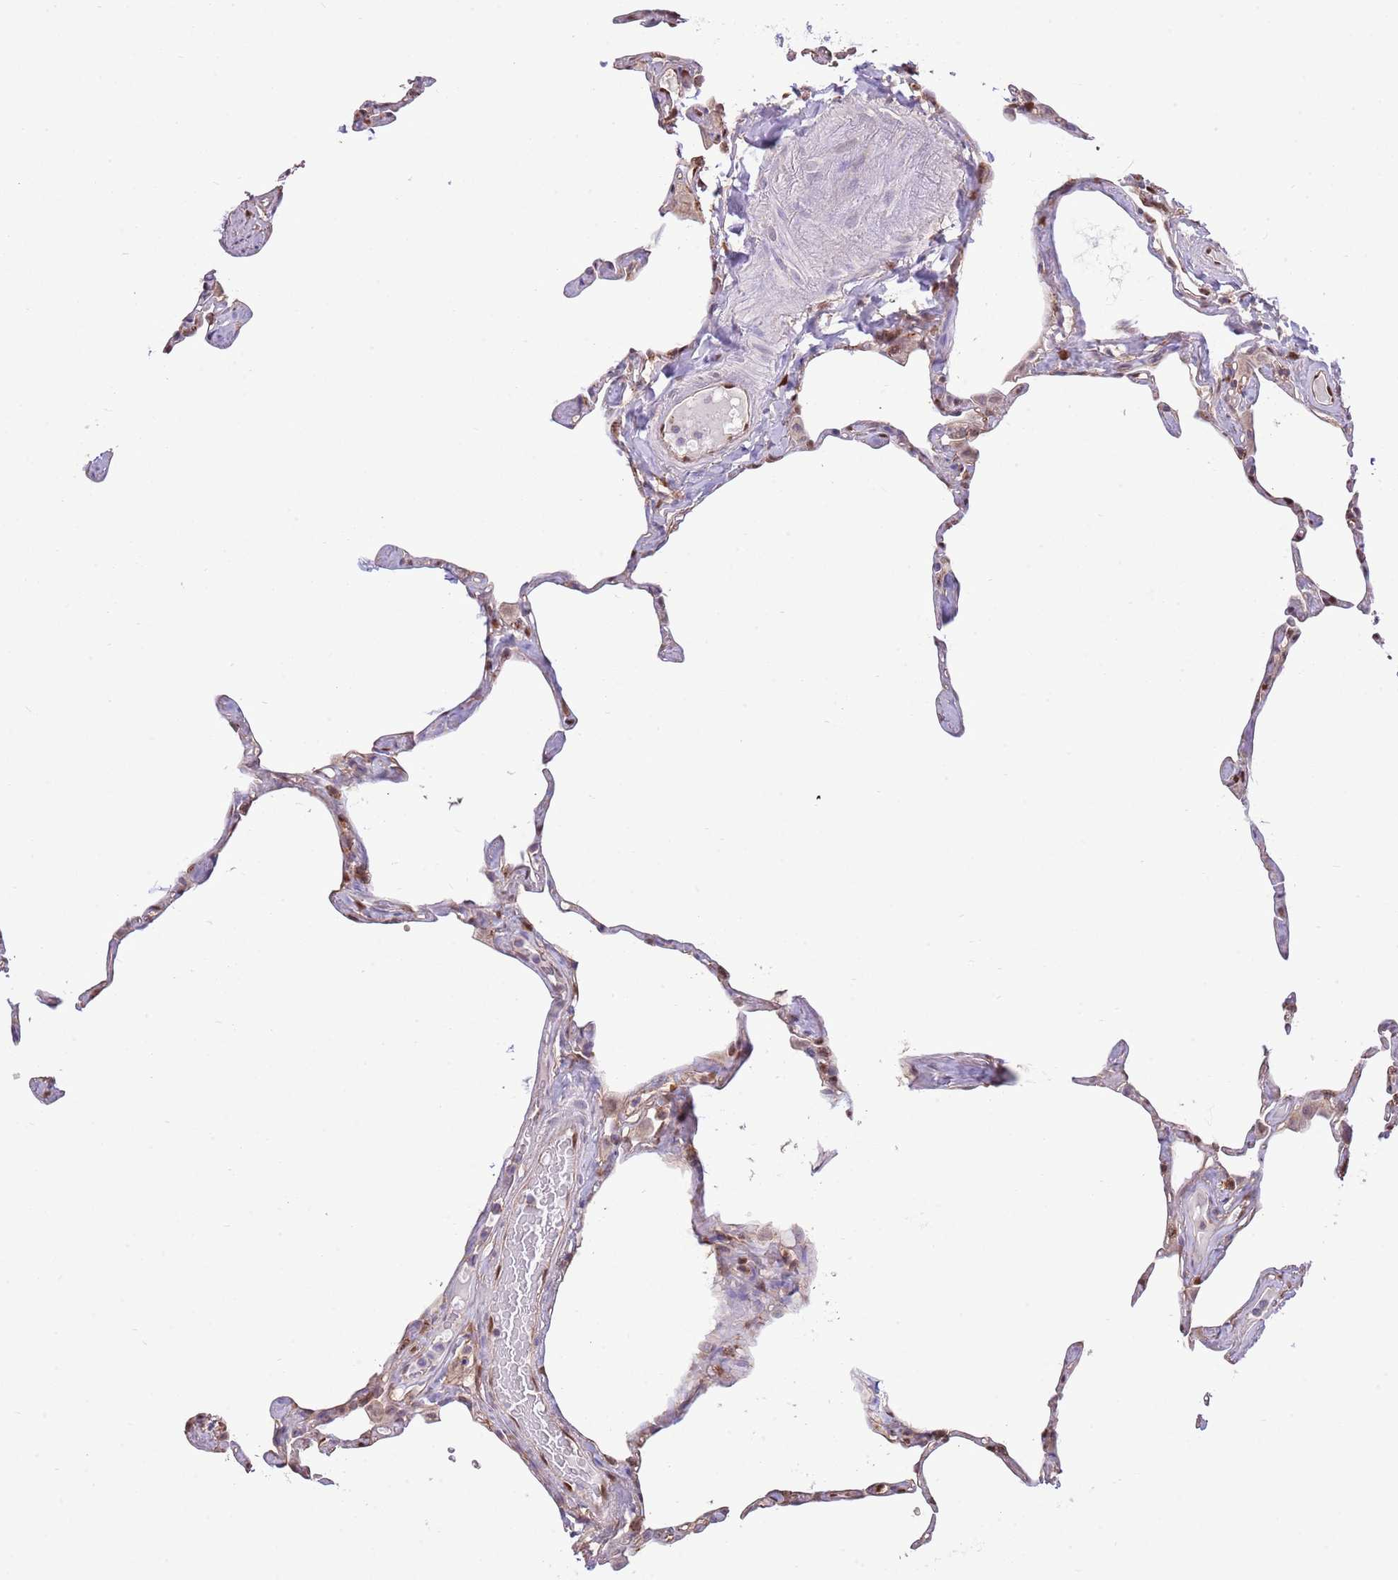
{"staining": {"intensity": "moderate", "quantity": "25%-75%", "location": "cytoplasmic/membranous"}, "tissue": "lung", "cell_type": "Alveolar cells", "image_type": "normal", "snomed": [{"axis": "morphology", "description": "Normal tissue, NOS"}, {"axis": "topography", "description": "Lung"}], "caption": "A brown stain shows moderate cytoplasmic/membranous staining of a protein in alveolar cells of unremarkable lung. The staining was performed using DAB (3,3'-diaminobenzidine) to visualize the protein expression in brown, while the nuclei were stained in blue with hematoxylin (Magnification: 20x).", "gene": "ARL2BP", "patient": {"sex": "male", "age": 65}}